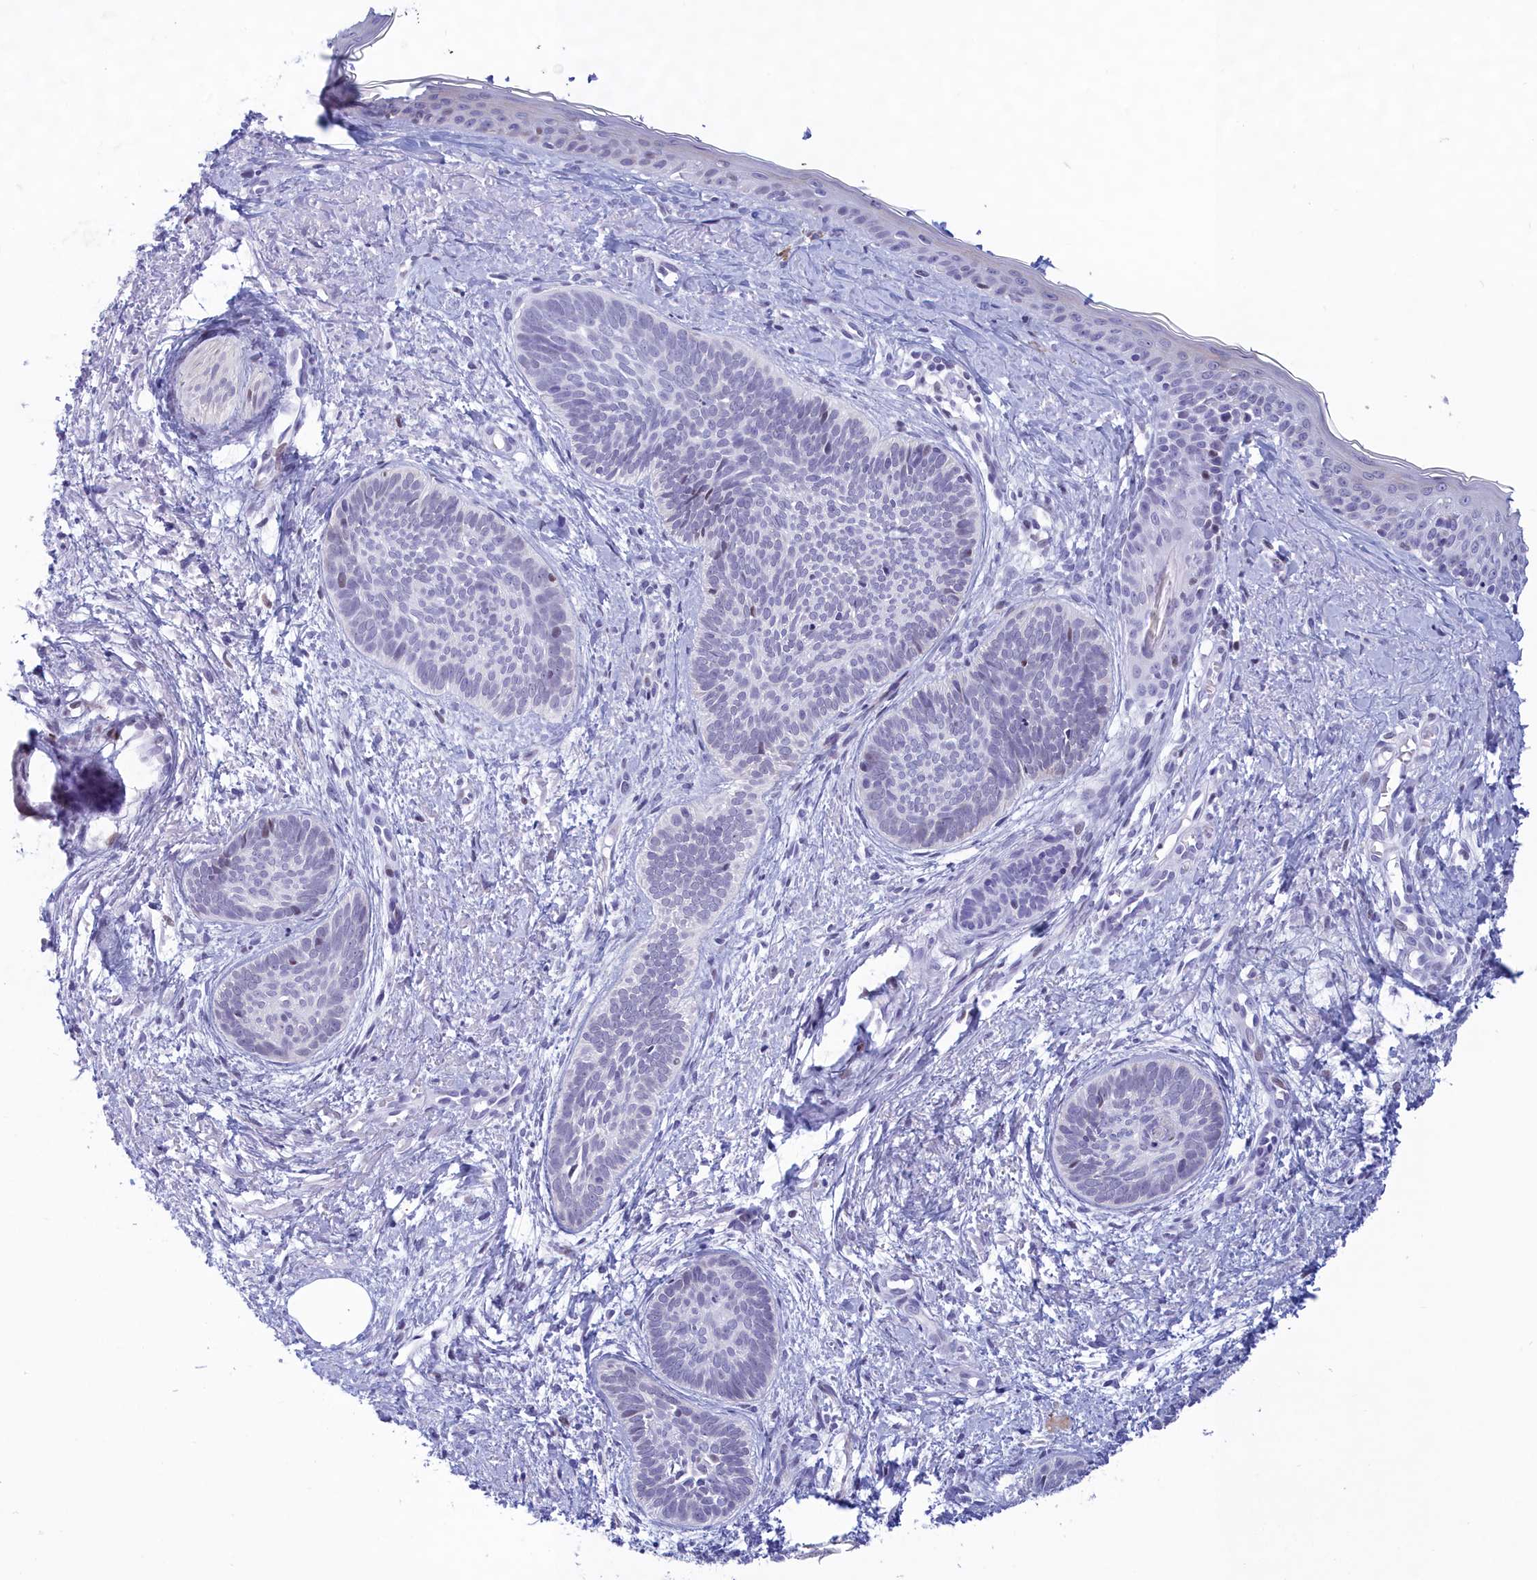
{"staining": {"intensity": "negative", "quantity": "none", "location": "none"}, "tissue": "skin cancer", "cell_type": "Tumor cells", "image_type": "cancer", "snomed": [{"axis": "morphology", "description": "Basal cell carcinoma"}, {"axis": "topography", "description": "Skin"}], "caption": "Micrograph shows no significant protein staining in tumor cells of basal cell carcinoma (skin).", "gene": "SNX20", "patient": {"sex": "female", "age": 81}}